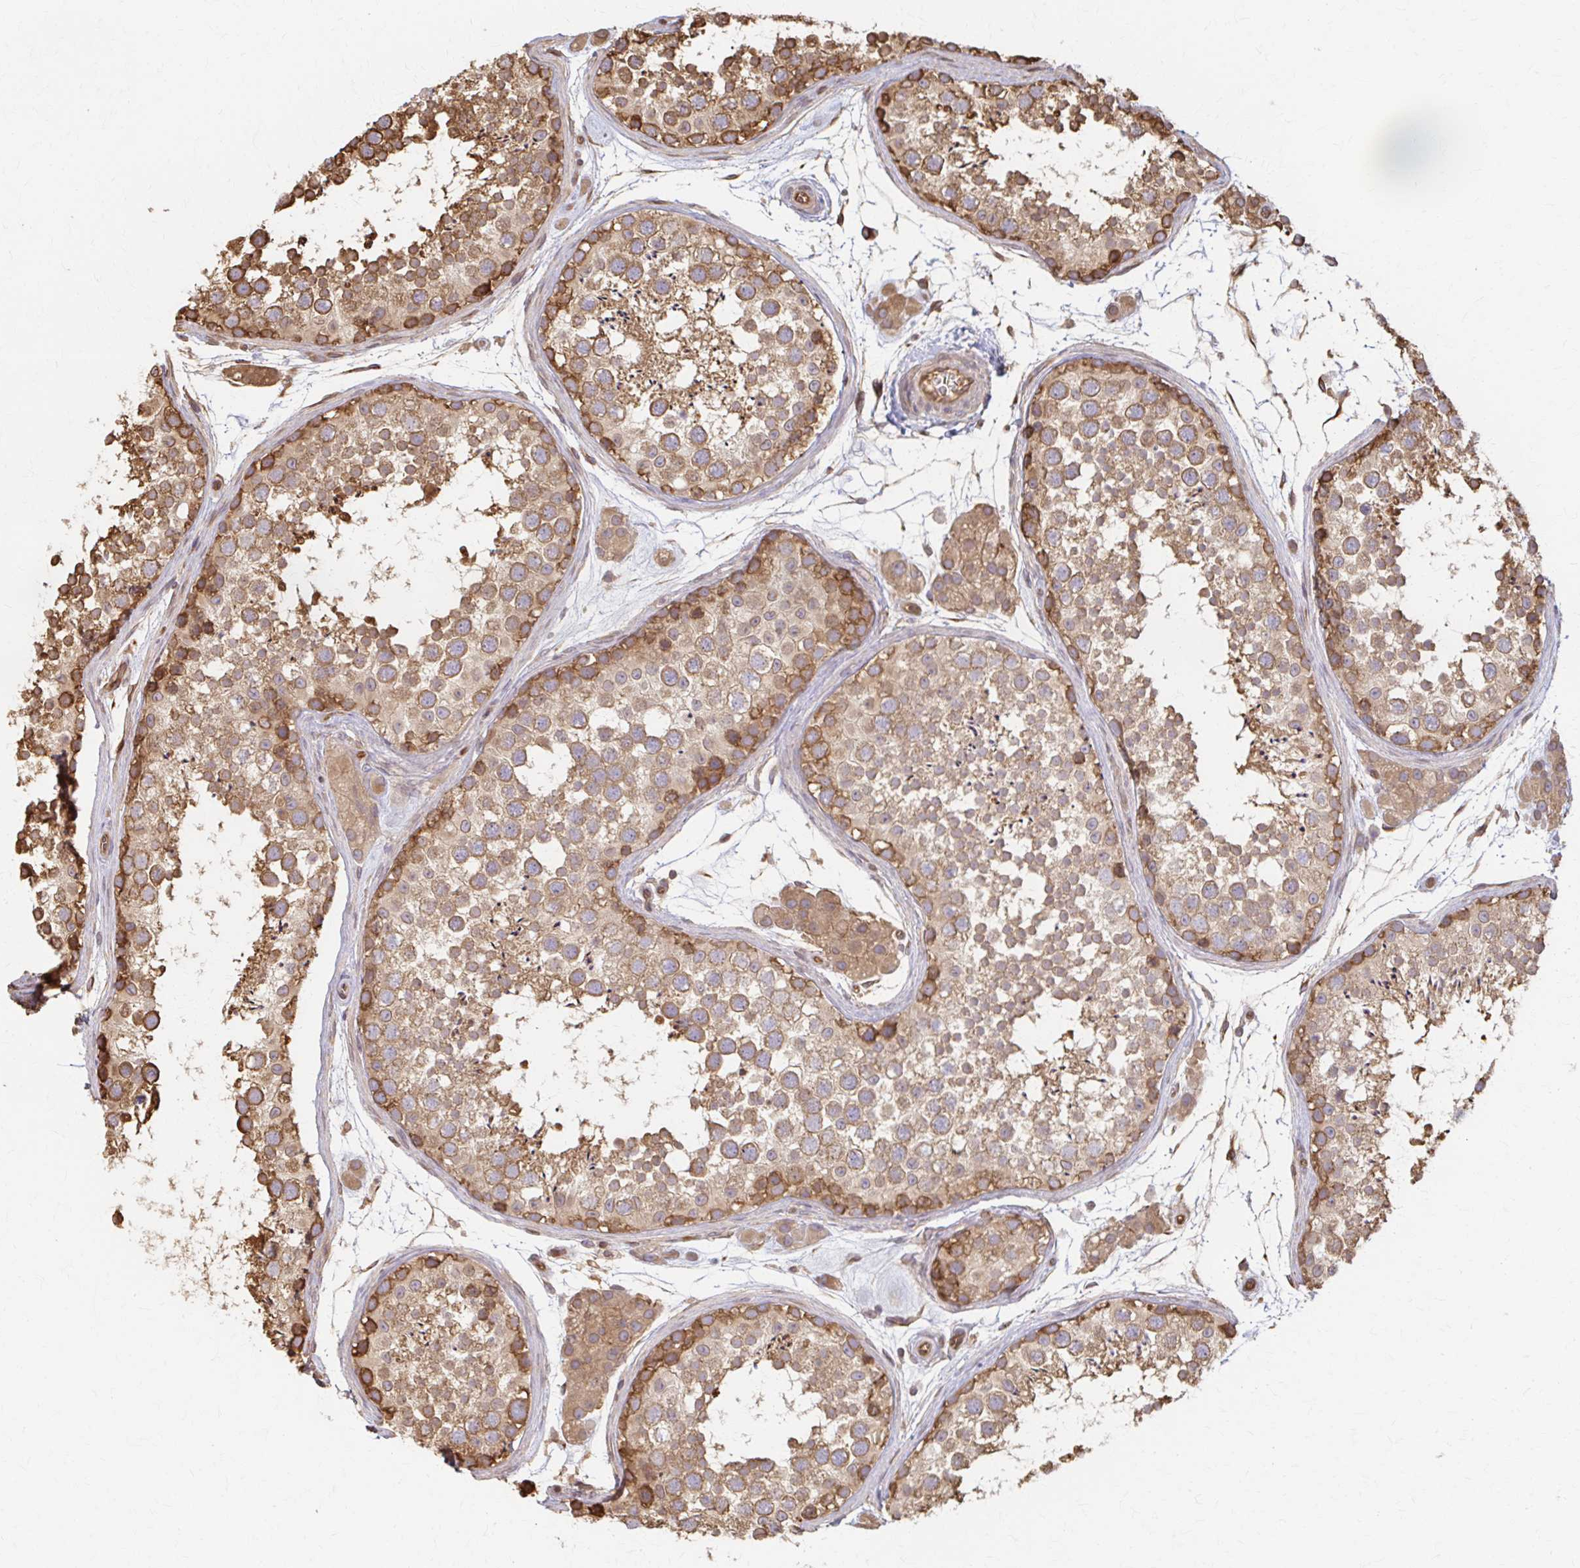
{"staining": {"intensity": "moderate", "quantity": ">75%", "location": "cytoplasmic/membranous"}, "tissue": "testis", "cell_type": "Cells in seminiferous ducts", "image_type": "normal", "snomed": [{"axis": "morphology", "description": "Normal tissue, NOS"}, {"axis": "topography", "description": "Testis"}], "caption": "Unremarkable testis shows moderate cytoplasmic/membranous staining in about >75% of cells in seminiferous ducts, visualized by immunohistochemistry.", "gene": "ARHGAP35", "patient": {"sex": "male", "age": 41}}